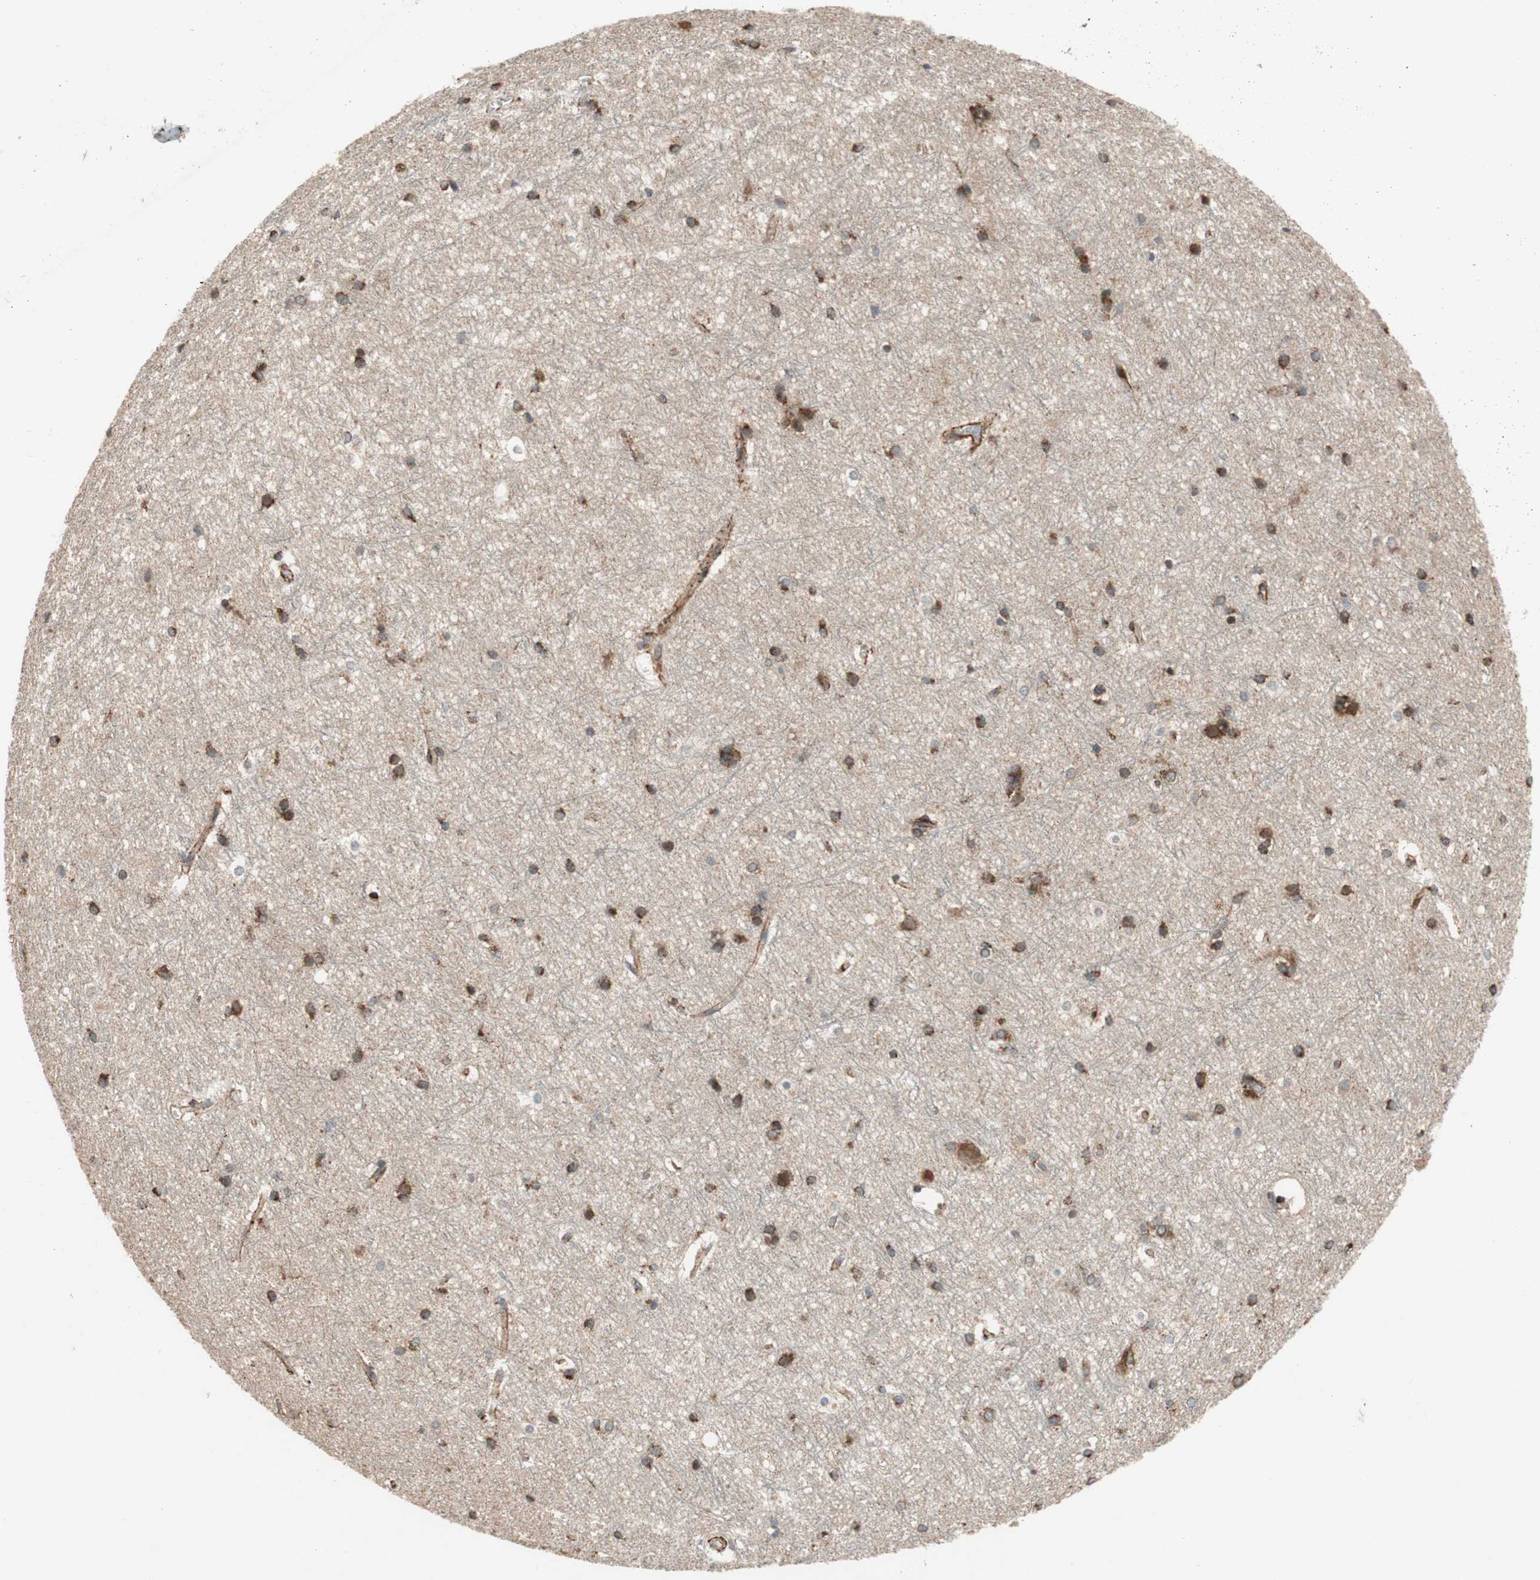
{"staining": {"intensity": "strong", "quantity": "25%-75%", "location": "cytoplasmic/membranous"}, "tissue": "hippocampus", "cell_type": "Glial cells", "image_type": "normal", "snomed": [{"axis": "morphology", "description": "Normal tissue, NOS"}, {"axis": "topography", "description": "Hippocampus"}], "caption": "About 25%-75% of glial cells in unremarkable human hippocampus display strong cytoplasmic/membranous protein expression as visualized by brown immunohistochemical staining.", "gene": "AKAP1", "patient": {"sex": "female", "age": 19}}